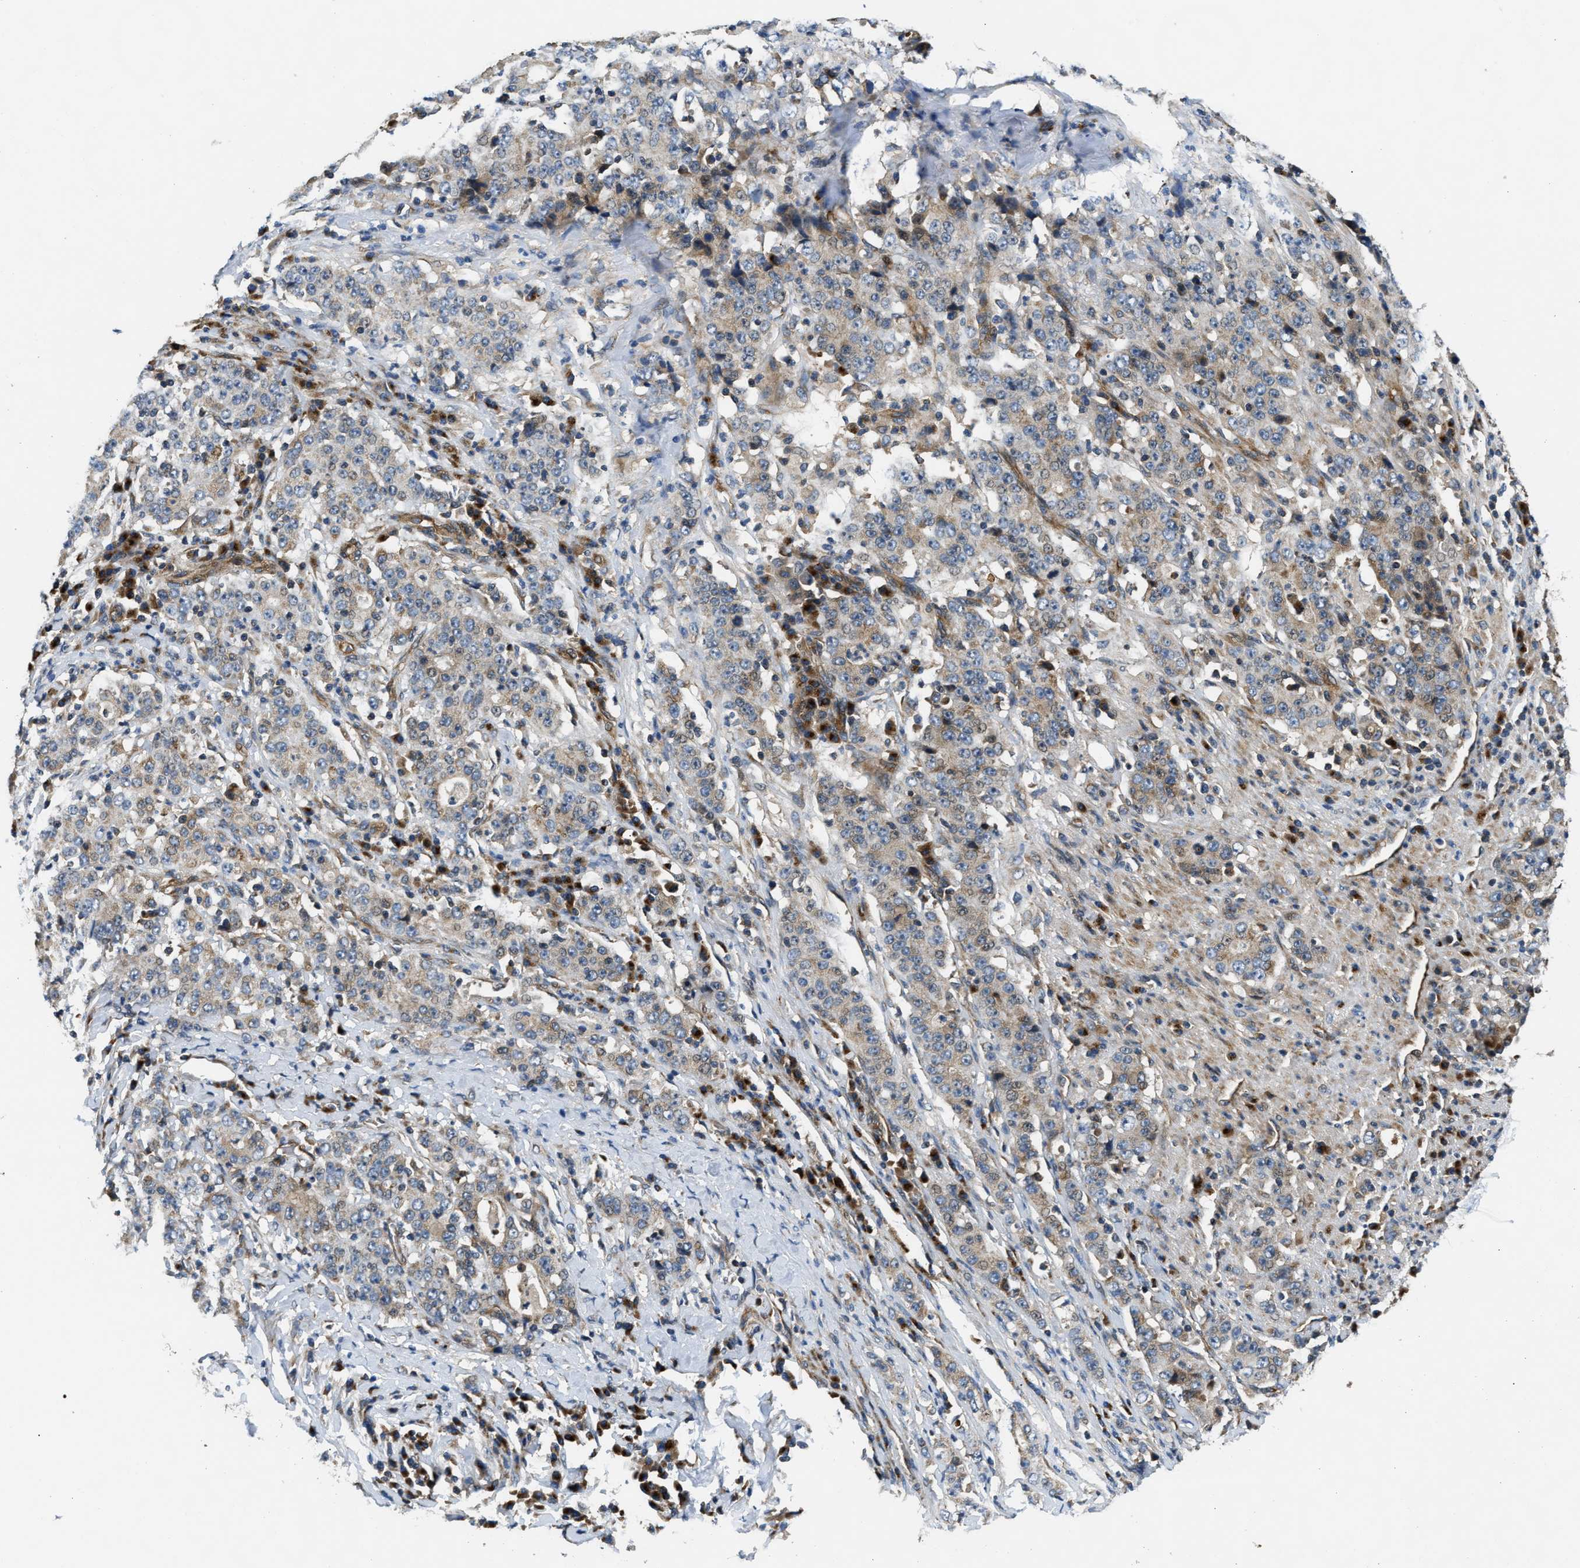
{"staining": {"intensity": "weak", "quantity": "<25%", "location": "cytoplasmic/membranous"}, "tissue": "stomach cancer", "cell_type": "Tumor cells", "image_type": "cancer", "snomed": [{"axis": "morphology", "description": "Normal tissue, NOS"}, {"axis": "morphology", "description": "Adenocarcinoma, NOS"}, {"axis": "topography", "description": "Stomach, upper"}, {"axis": "topography", "description": "Stomach"}], "caption": "Human stomach cancer stained for a protein using immunohistochemistry reveals no staining in tumor cells.", "gene": "PNPLA8", "patient": {"sex": "male", "age": 59}}